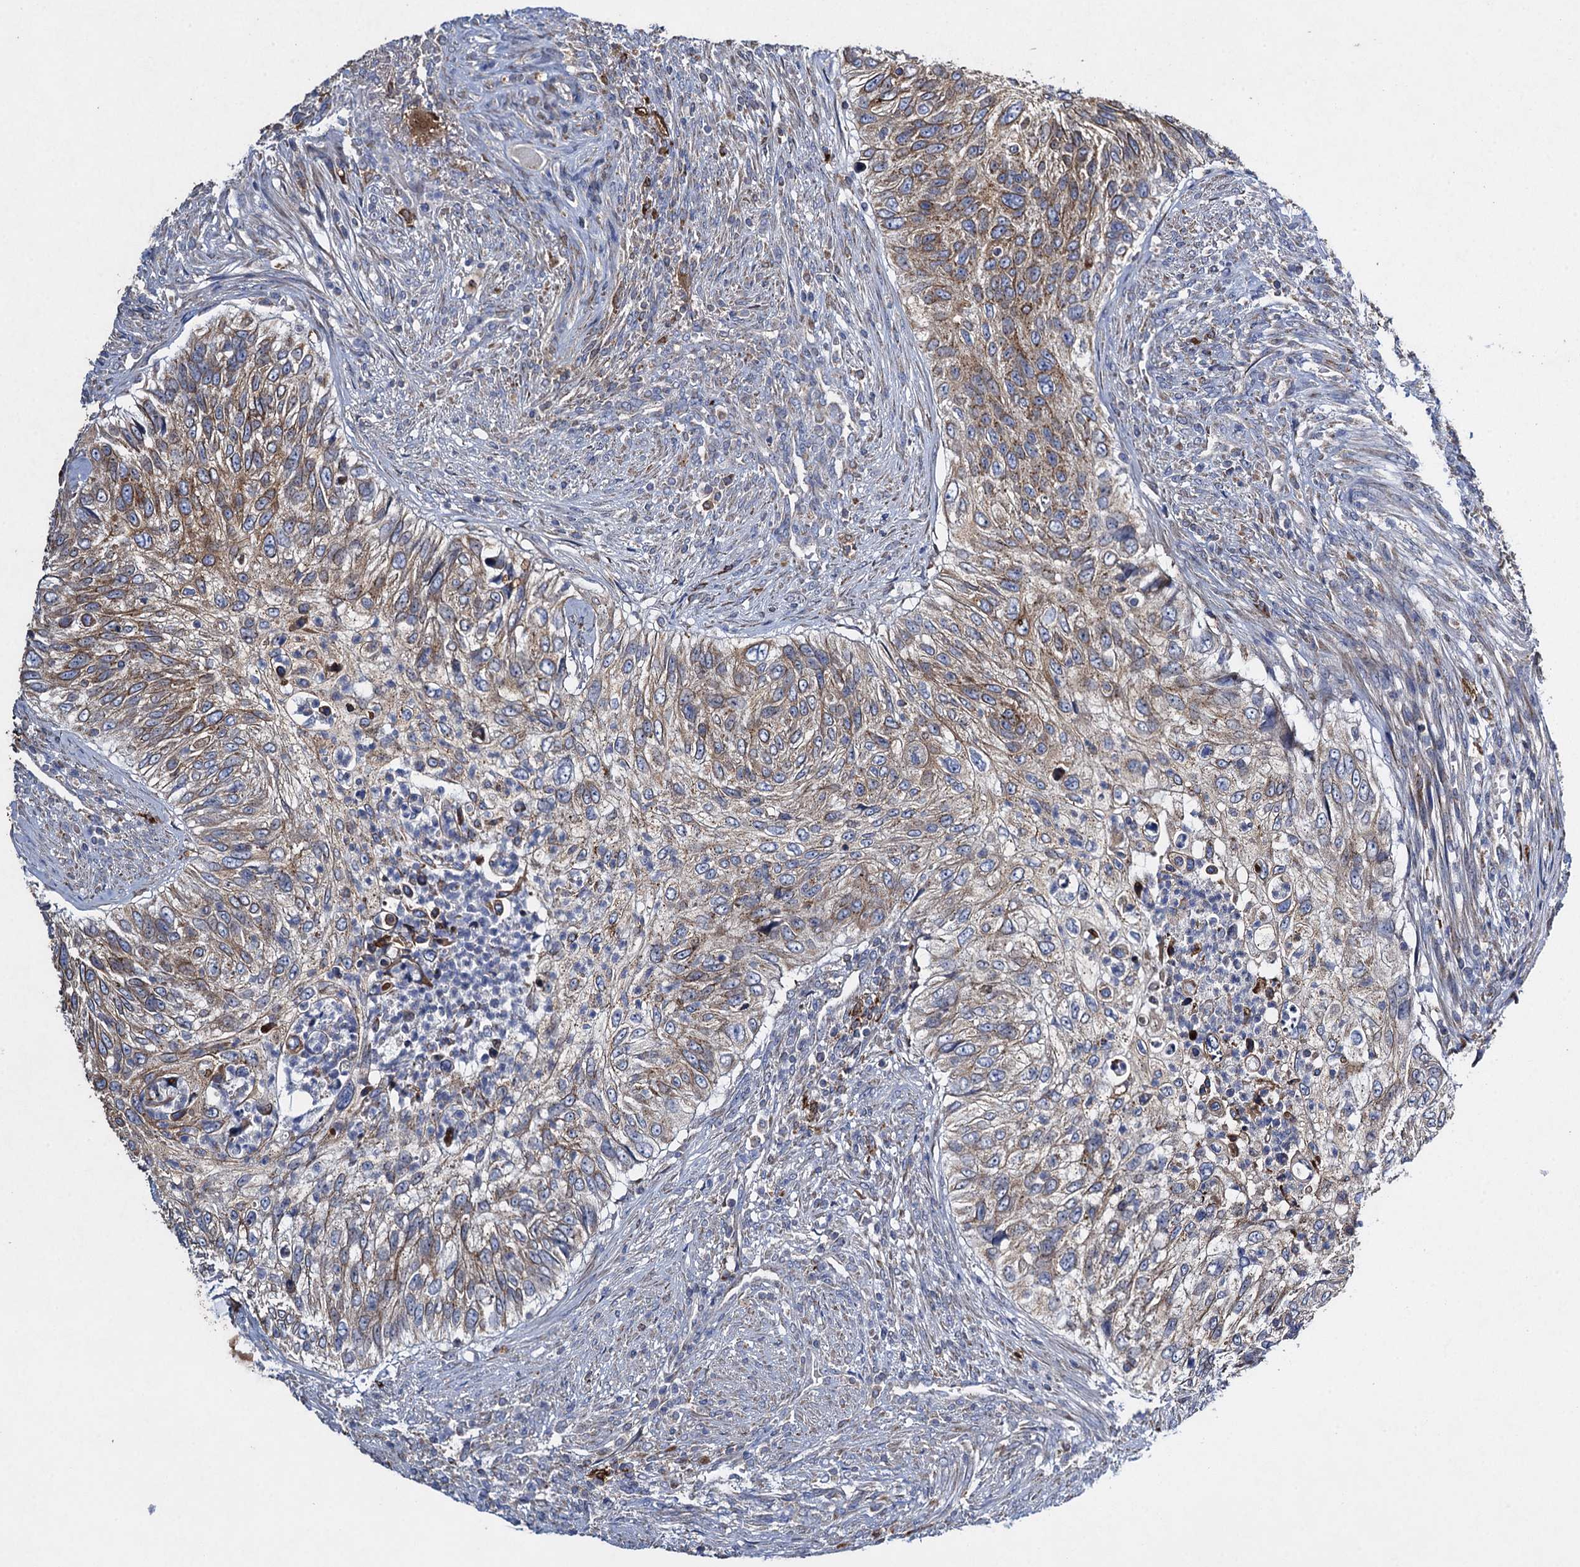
{"staining": {"intensity": "weak", "quantity": "25%-75%", "location": "cytoplasmic/membranous"}, "tissue": "urothelial cancer", "cell_type": "Tumor cells", "image_type": "cancer", "snomed": [{"axis": "morphology", "description": "Urothelial carcinoma, High grade"}, {"axis": "topography", "description": "Urinary bladder"}], "caption": "Immunohistochemistry (DAB (3,3'-diaminobenzidine)) staining of human urothelial cancer reveals weak cytoplasmic/membranous protein expression in about 25%-75% of tumor cells.", "gene": "TXNDC11", "patient": {"sex": "female", "age": 60}}